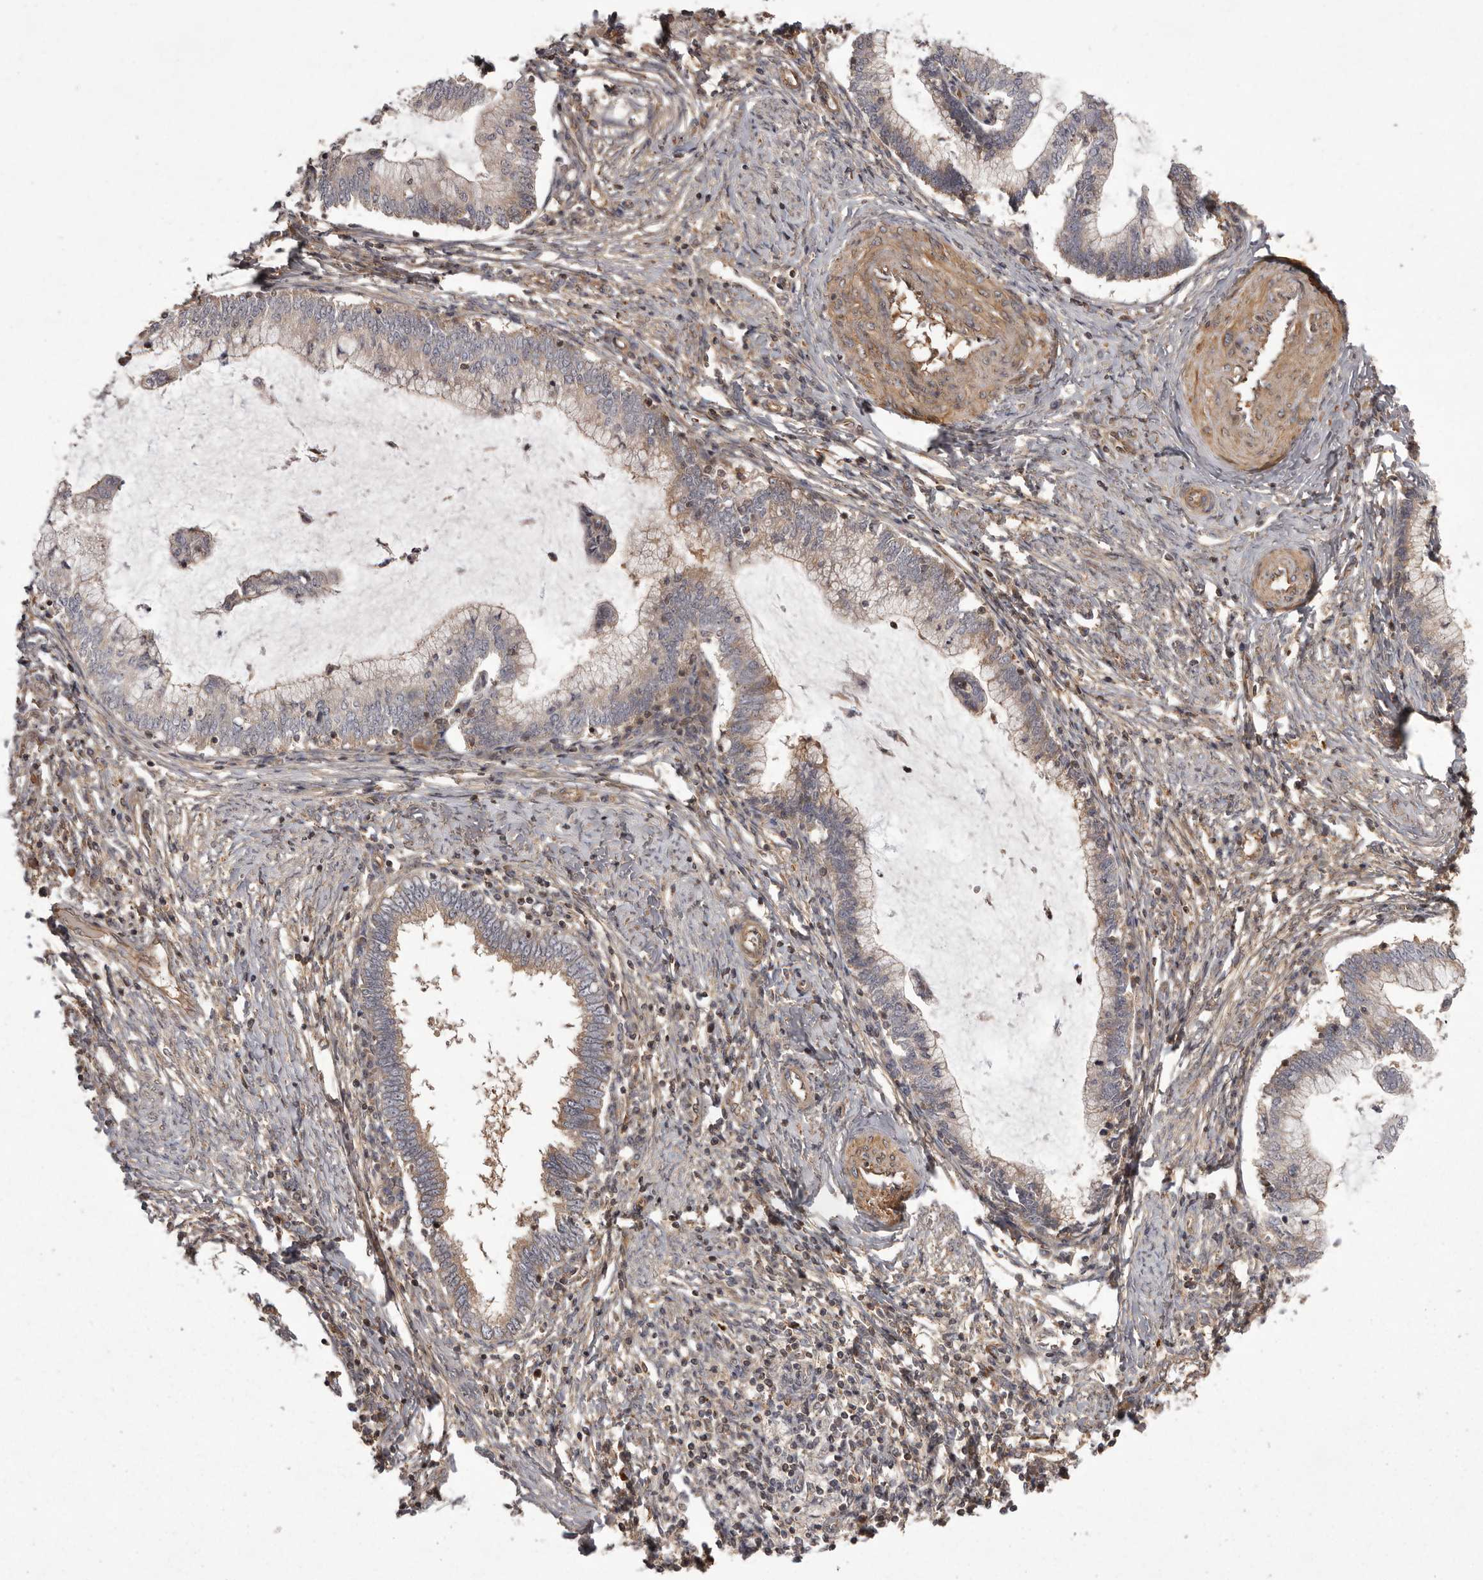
{"staining": {"intensity": "weak", "quantity": ">75%", "location": "cytoplasmic/membranous"}, "tissue": "cervical cancer", "cell_type": "Tumor cells", "image_type": "cancer", "snomed": [{"axis": "morphology", "description": "Adenocarcinoma, NOS"}, {"axis": "topography", "description": "Cervix"}], "caption": "The image demonstrates a brown stain indicating the presence of a protein in the cytoplasmic/membranous of tumor cells in adenocarcinoma (cervical). The staining was performed using DAB, with brown indicating positive protein expression. Nuclei are stained blue with hematoxylin.", "gene": "NFKBIA", "patient": {"sex": "female", "age": 36}}